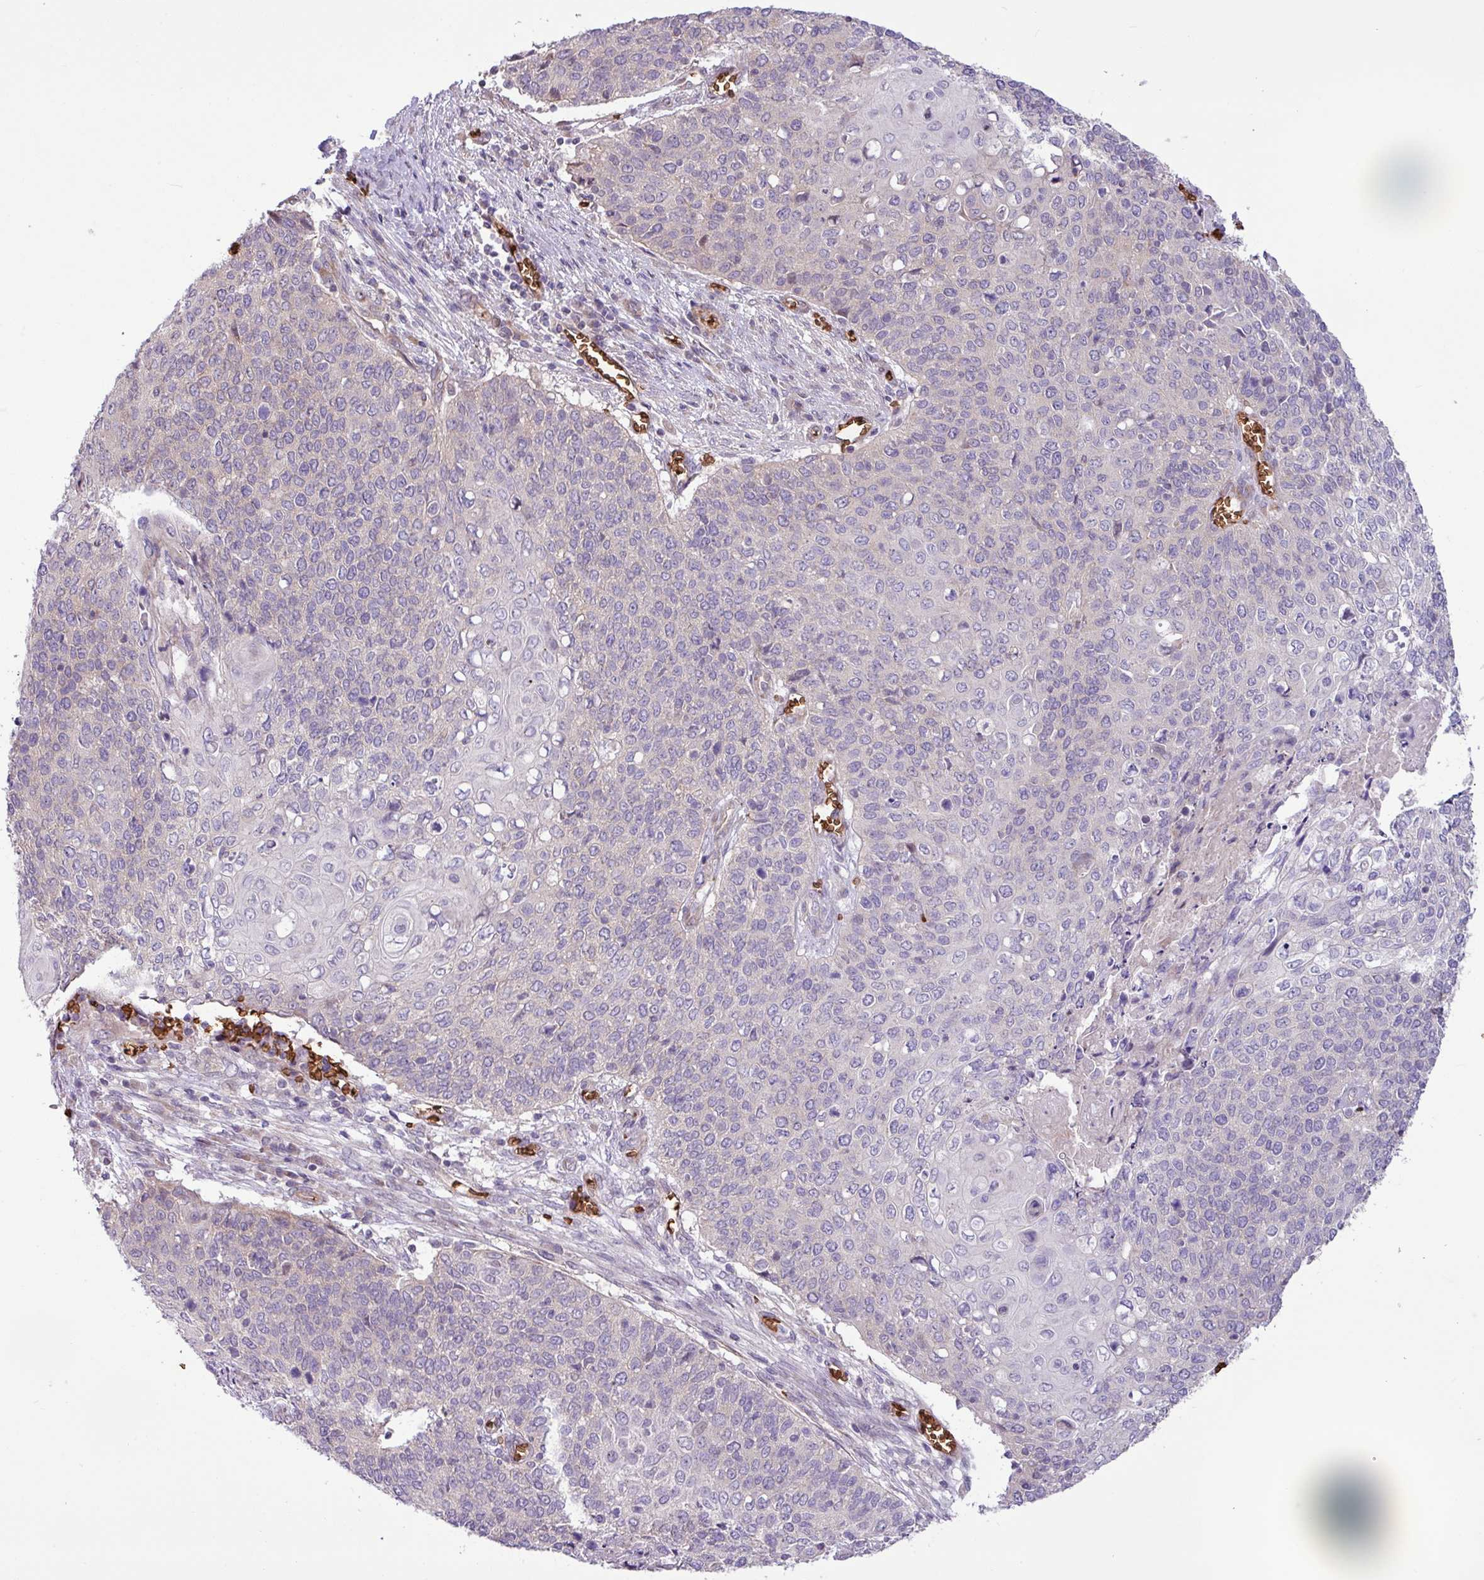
{"staining": {"intensity": "negative", "quantity": "none", "location": "none"}, "tissue": "cervical cancer", "cell_type": "Tumor cells", "image_type": "cancer", "snomed": [{"axis": "morphology", "description": "Squamous cell carcinoma, NOS"}, {"axis": "topography", "description": "Cervix"}], "caption": "Immunohistochemistry histopathology image of human cervical cancer stained for a protein (brown), which shows no positivity in tumor cells. (DAB (3,3'-diaminobenzidine) IHC, high magnification).", "gene": "RAD21L1", "patient": {"sex": "female", "age": 39}}